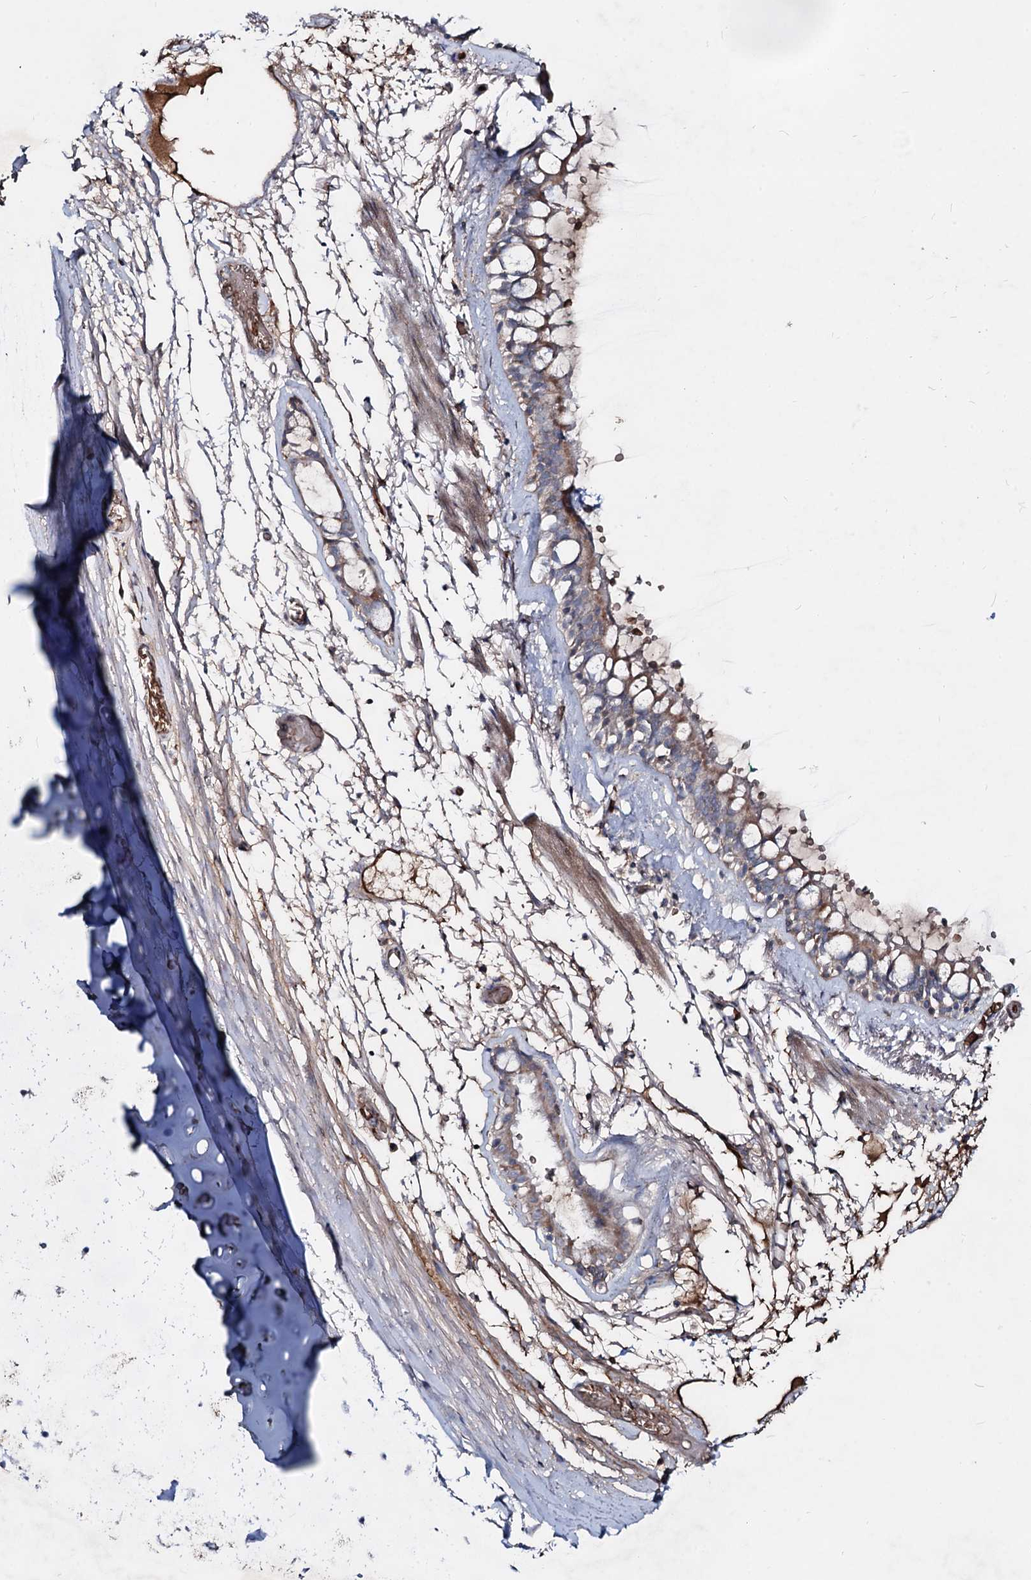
{"staining": {"intensity": "moderate", "quantity": "<25%", "location": "cytoplasmic/membranous"}, "tissue": "nasopharynx", "cell_type": "Respiratory epithelial cells", "image_type": "normal", "snomed": [{"axis": "morphology", "description": "Normal tissue, NOS"}, {"axis": "topography", "description": "Nasopharynx"}], "caption": "Unremarkable nasopharynx reveals moderate cytoplasmic/membranous staining in approximately <25% of respiratory epithelial cells.", "gene": "RNF6", "patient": {"sex": "male", "age": 32}}